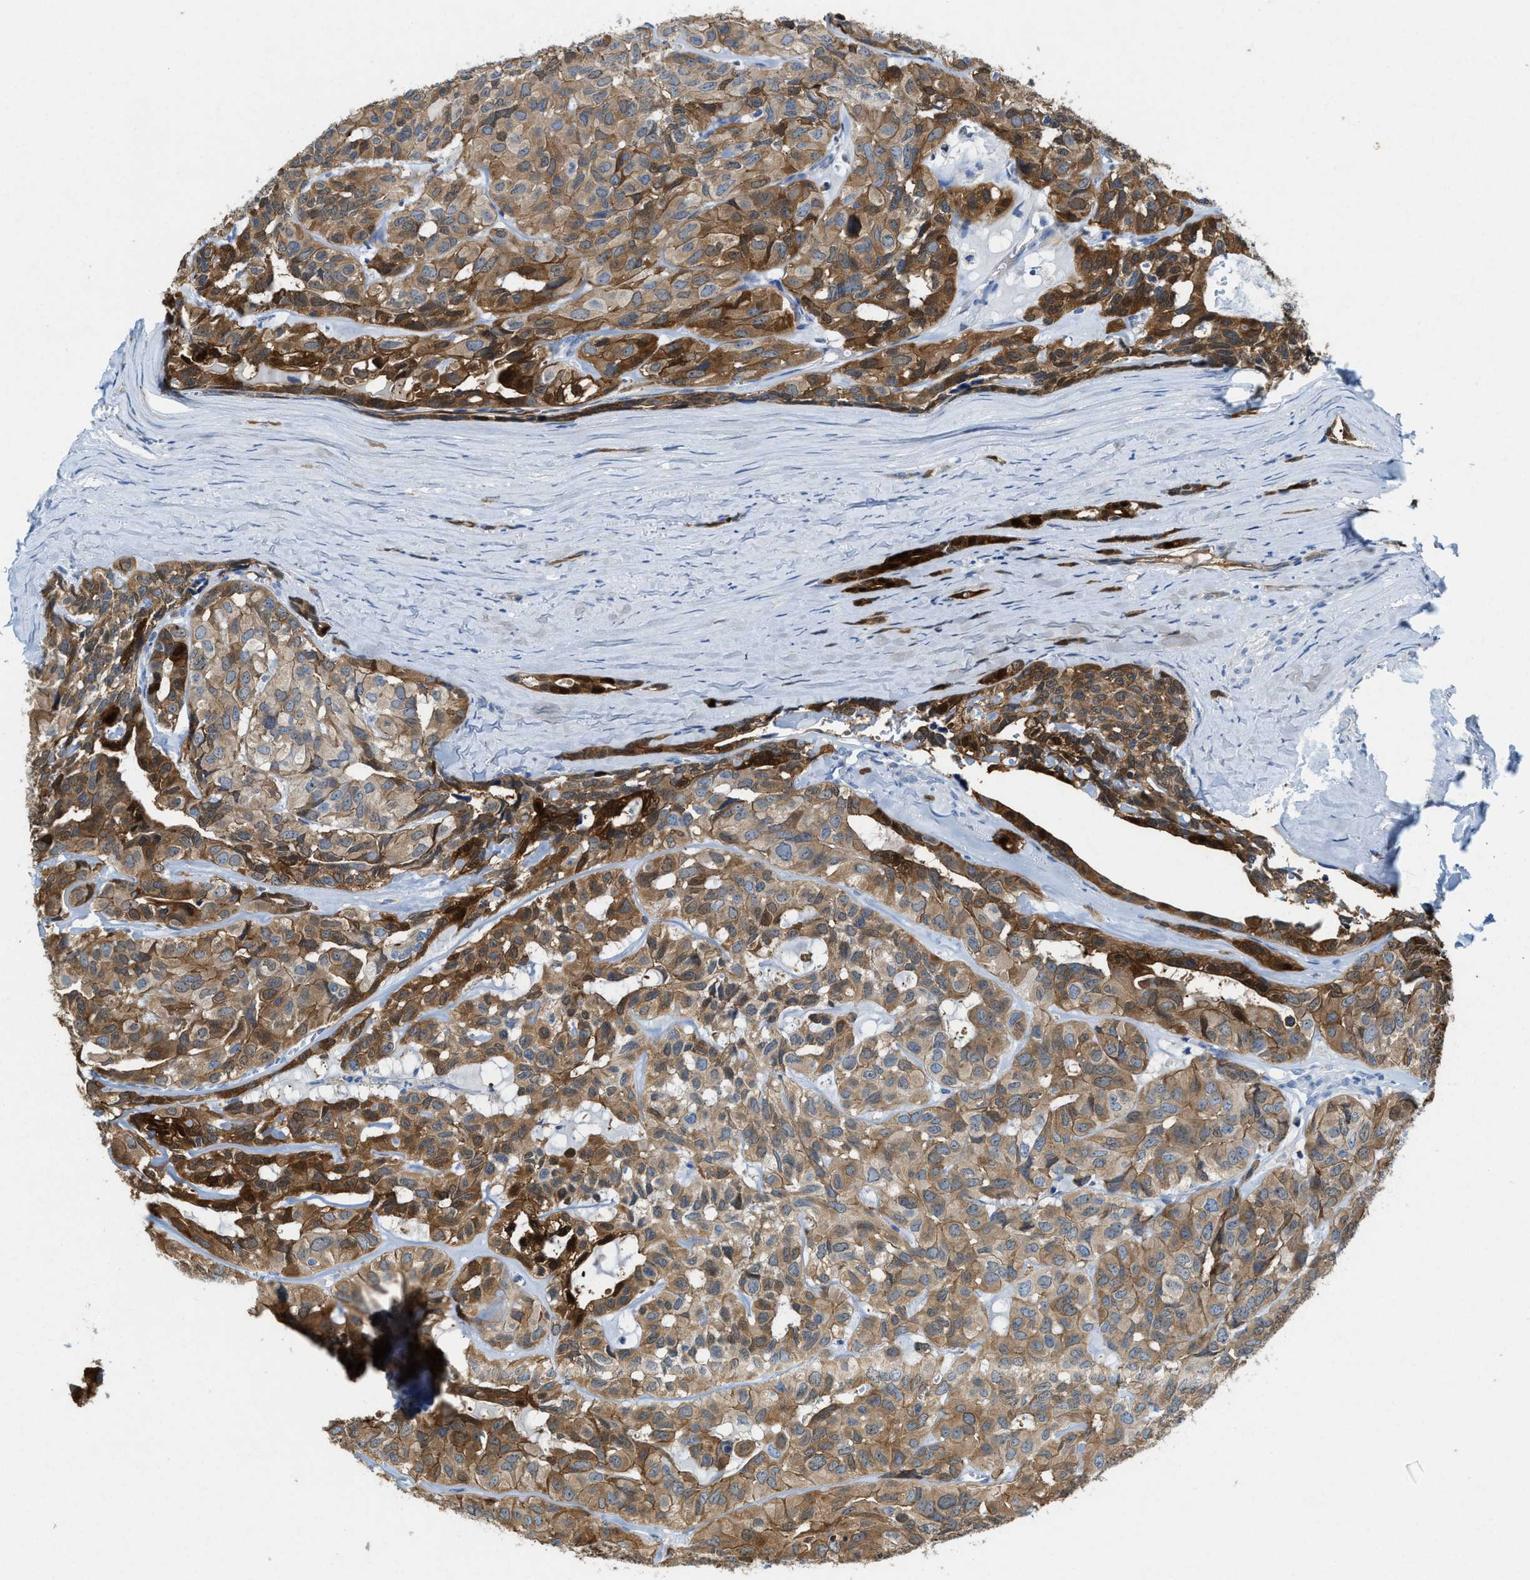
{"staining": {"intensity": "strong", "quantity": ">75%", "location": "cytoplasmic/membranous"}, "tissue": "head and neck cancer", "cell_type": "Tumor cells", "image_type": "cancer", "snomed": [{"axis": "morphology", "description": "Adenocarcinoma, NOS"}, {"axis": "topography", "description": "Salivary gland, NOS"}, {"axis": "topography", "description": "Head-Neck"}], "caption": "Approximately >75% of tumor cells in human head and neck adenocarcinoma show strong cytoplasmic/membranous protein positivity as visualized by brown immunohistochemical staining.", "gene": "ASS1", "patient": {"sex": "female", "age": 76}}